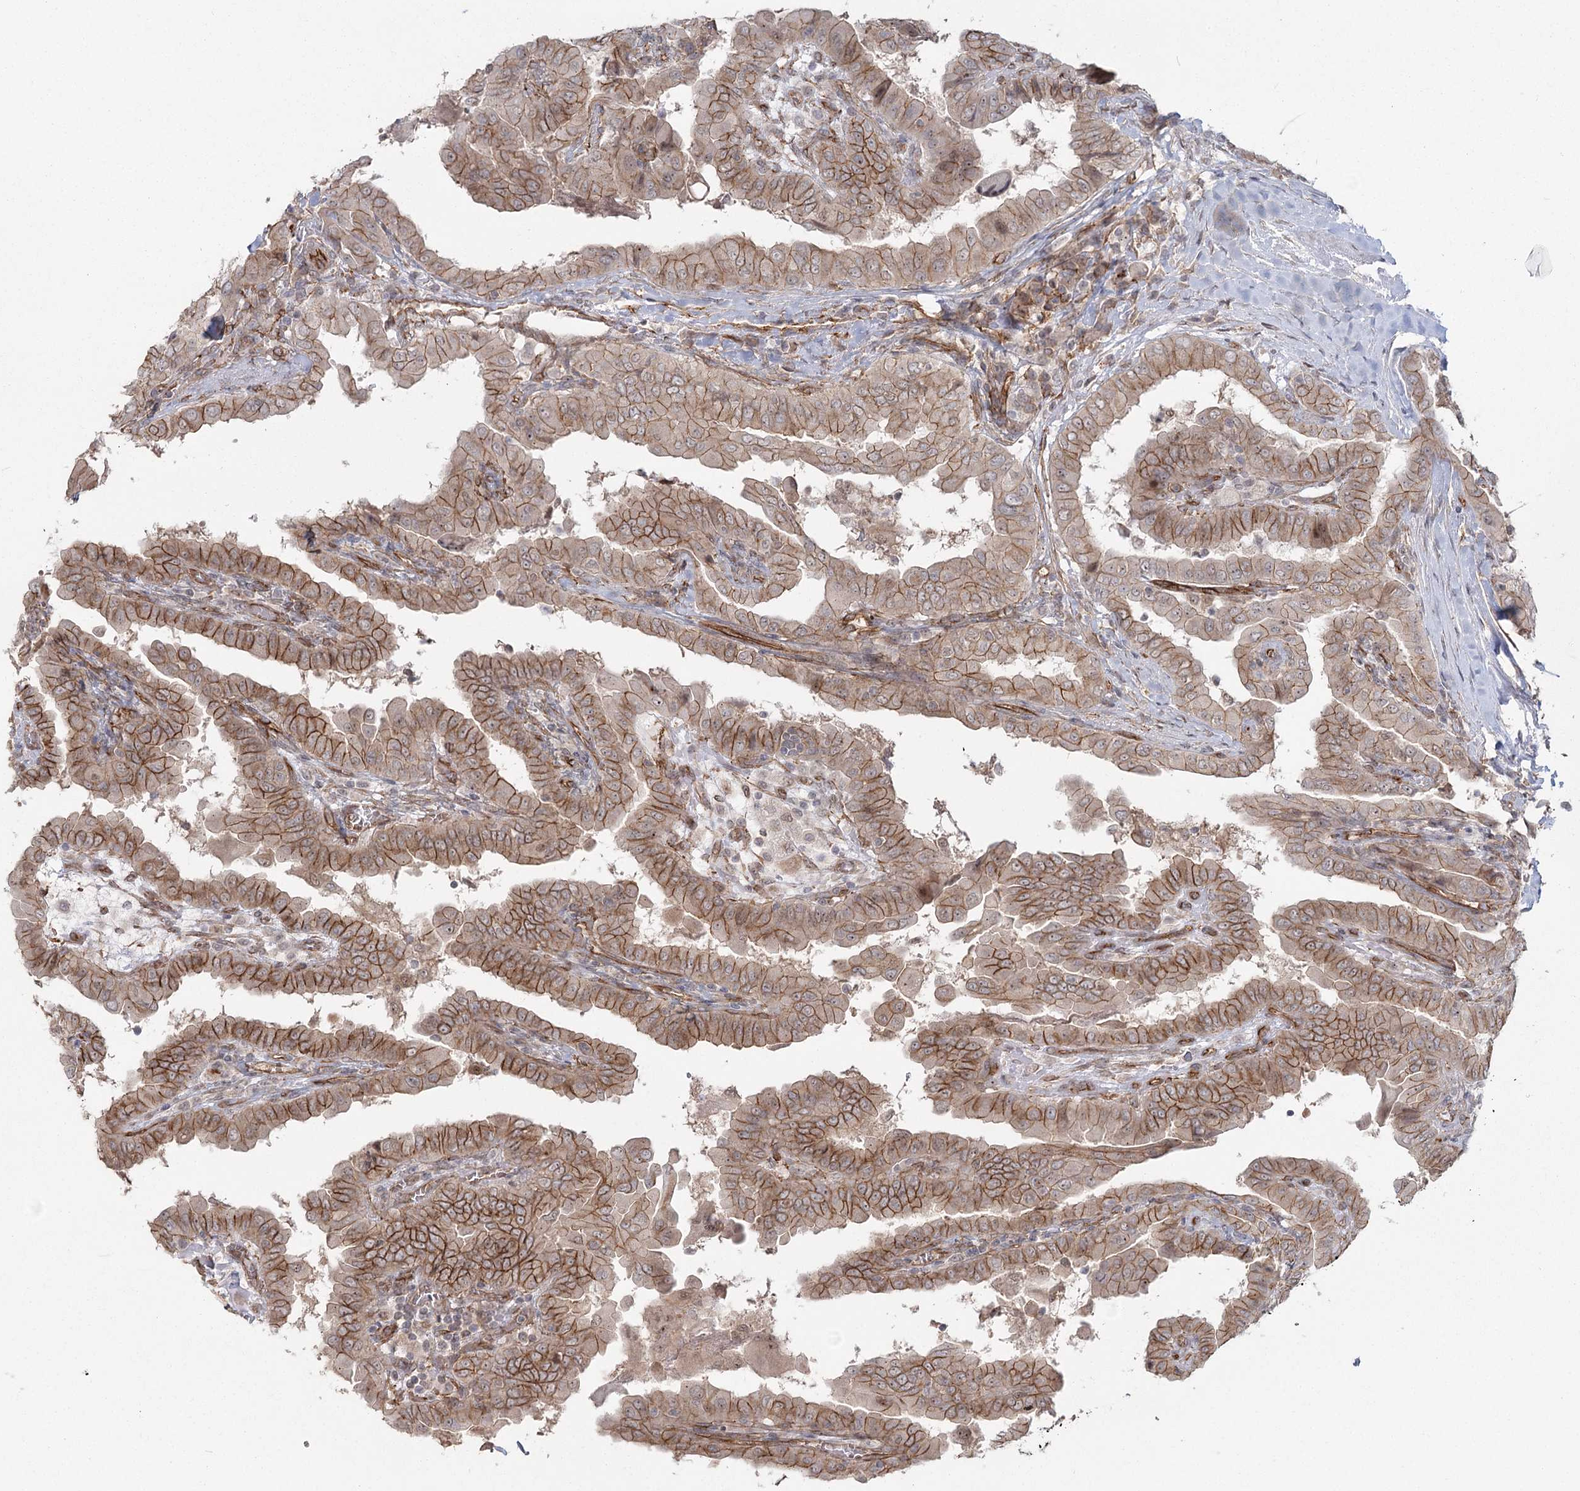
{"staining": {"intensity": "moderate", "quantity": ">75%", "location": "cytoplasmic/membranous"}, "tissue": "thyroid cancer", "cell_type": "Tumor cells", "image_type": "cancer", "snomed": [{"axis": "morphology", "description": "Papillary adenocarcinoma, NOS"}, {"axis": "topography", "description": "Thyroid gland"}], "caption": "This micrograph demonstrates IHC staining of thyroid cancer, with medium moderate cytoplasmic/membranous staining in approximately >75% of tumor cells.", "gene": "RPP14", "patient": {"sex": "male", "age": 33}}